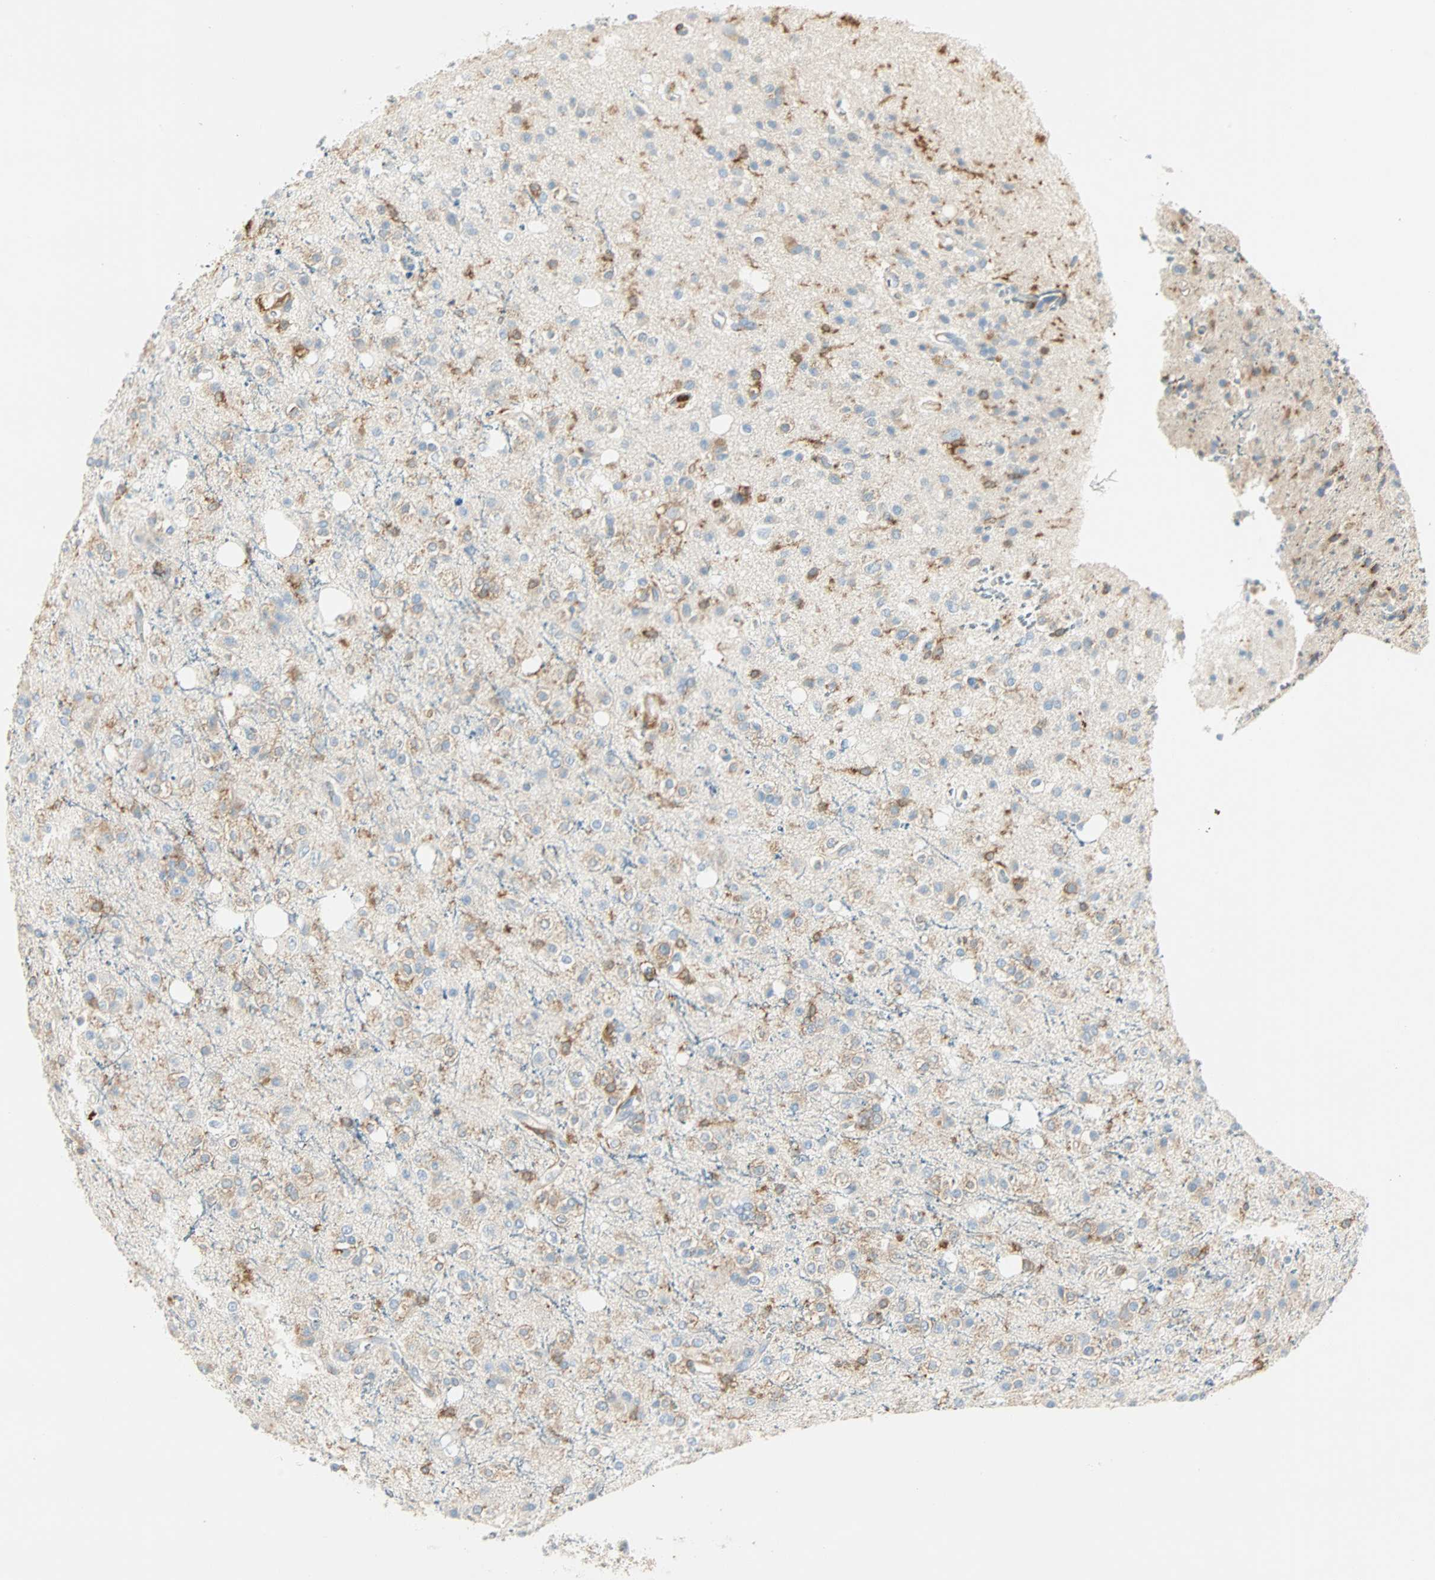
{"staining": {"intensity": "weak", "quantity": "25%-75%", "location": "cytoplasmic/membranous"}, "tissue": "glioma", "cell_type": "Tumor cells", "image_type": "cancer", "snomed": [{"axis": "morphology", "description": "Glioma, malignant, High grade"}, {"axis": "topography", "description": "Brain"}], "caption": "Tumor cells exhibit weak cytoplasmic/membranous staining in approximately 25%-75% of cells in glioma.", "gene": "FMNL1", "patient": {"sex": "male", "age": 47}}